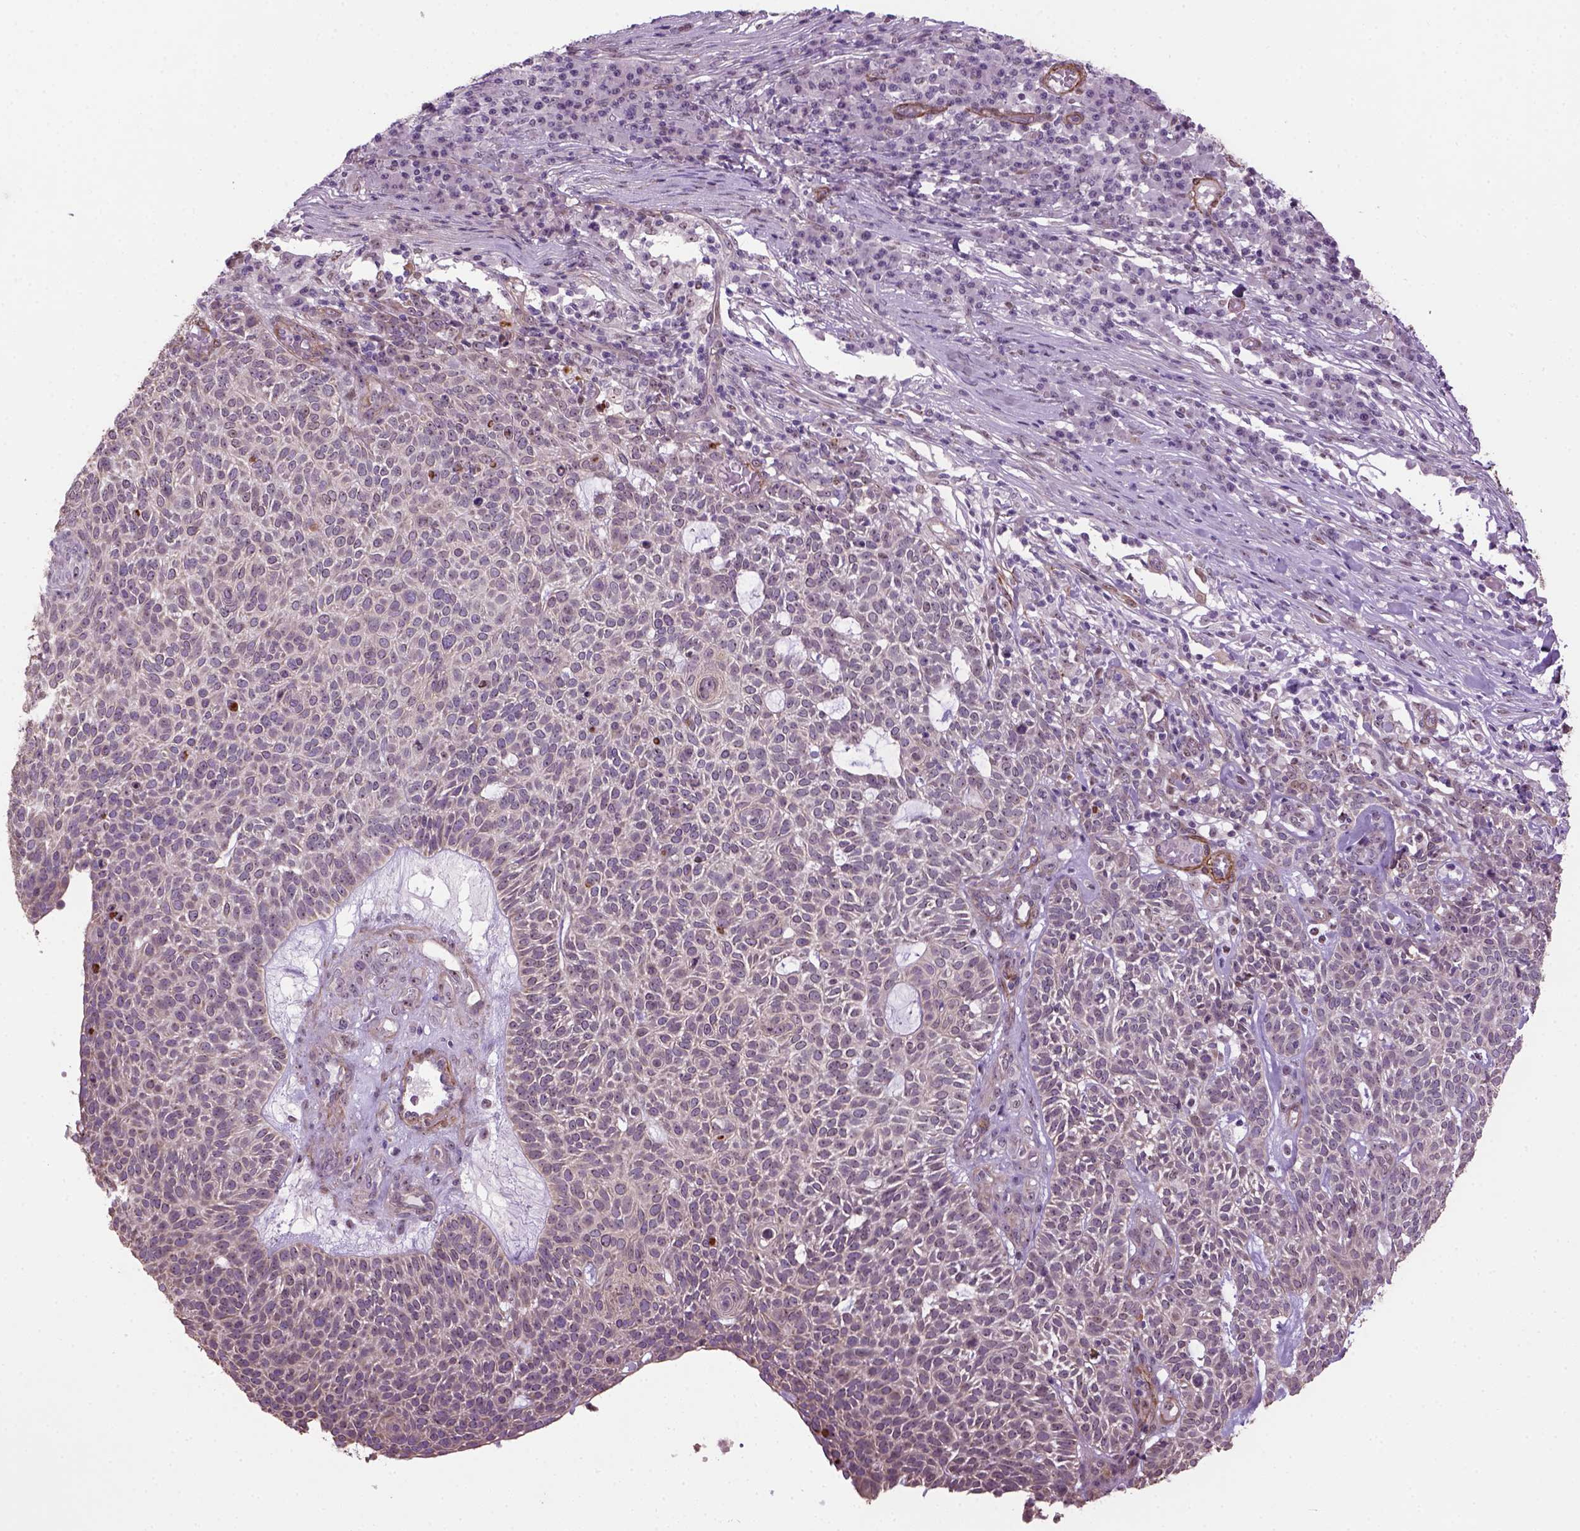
{"staining": {"intensity": "negative", "quantity": "none", "location": "none"}, "tissue": "skin cancer", "cell_type": "Tumor cells", "image_type": "cancer", "snomed": [{"axis": "morphology", "description": "Squamous cell carcinoma, NOS"}, {"axis": "topography", "description": "Skin"}], "caption": "Immunohistochemistry (IHC) micrograph of neoplastic tissue: human skin squamous cell carcinoma stained with DAB (3,3'-diaminobenzidine) shows no significant protein positivity in tumor cells.", "gene": "RRS1", "patient": {"sex": "female", "age": 90}}